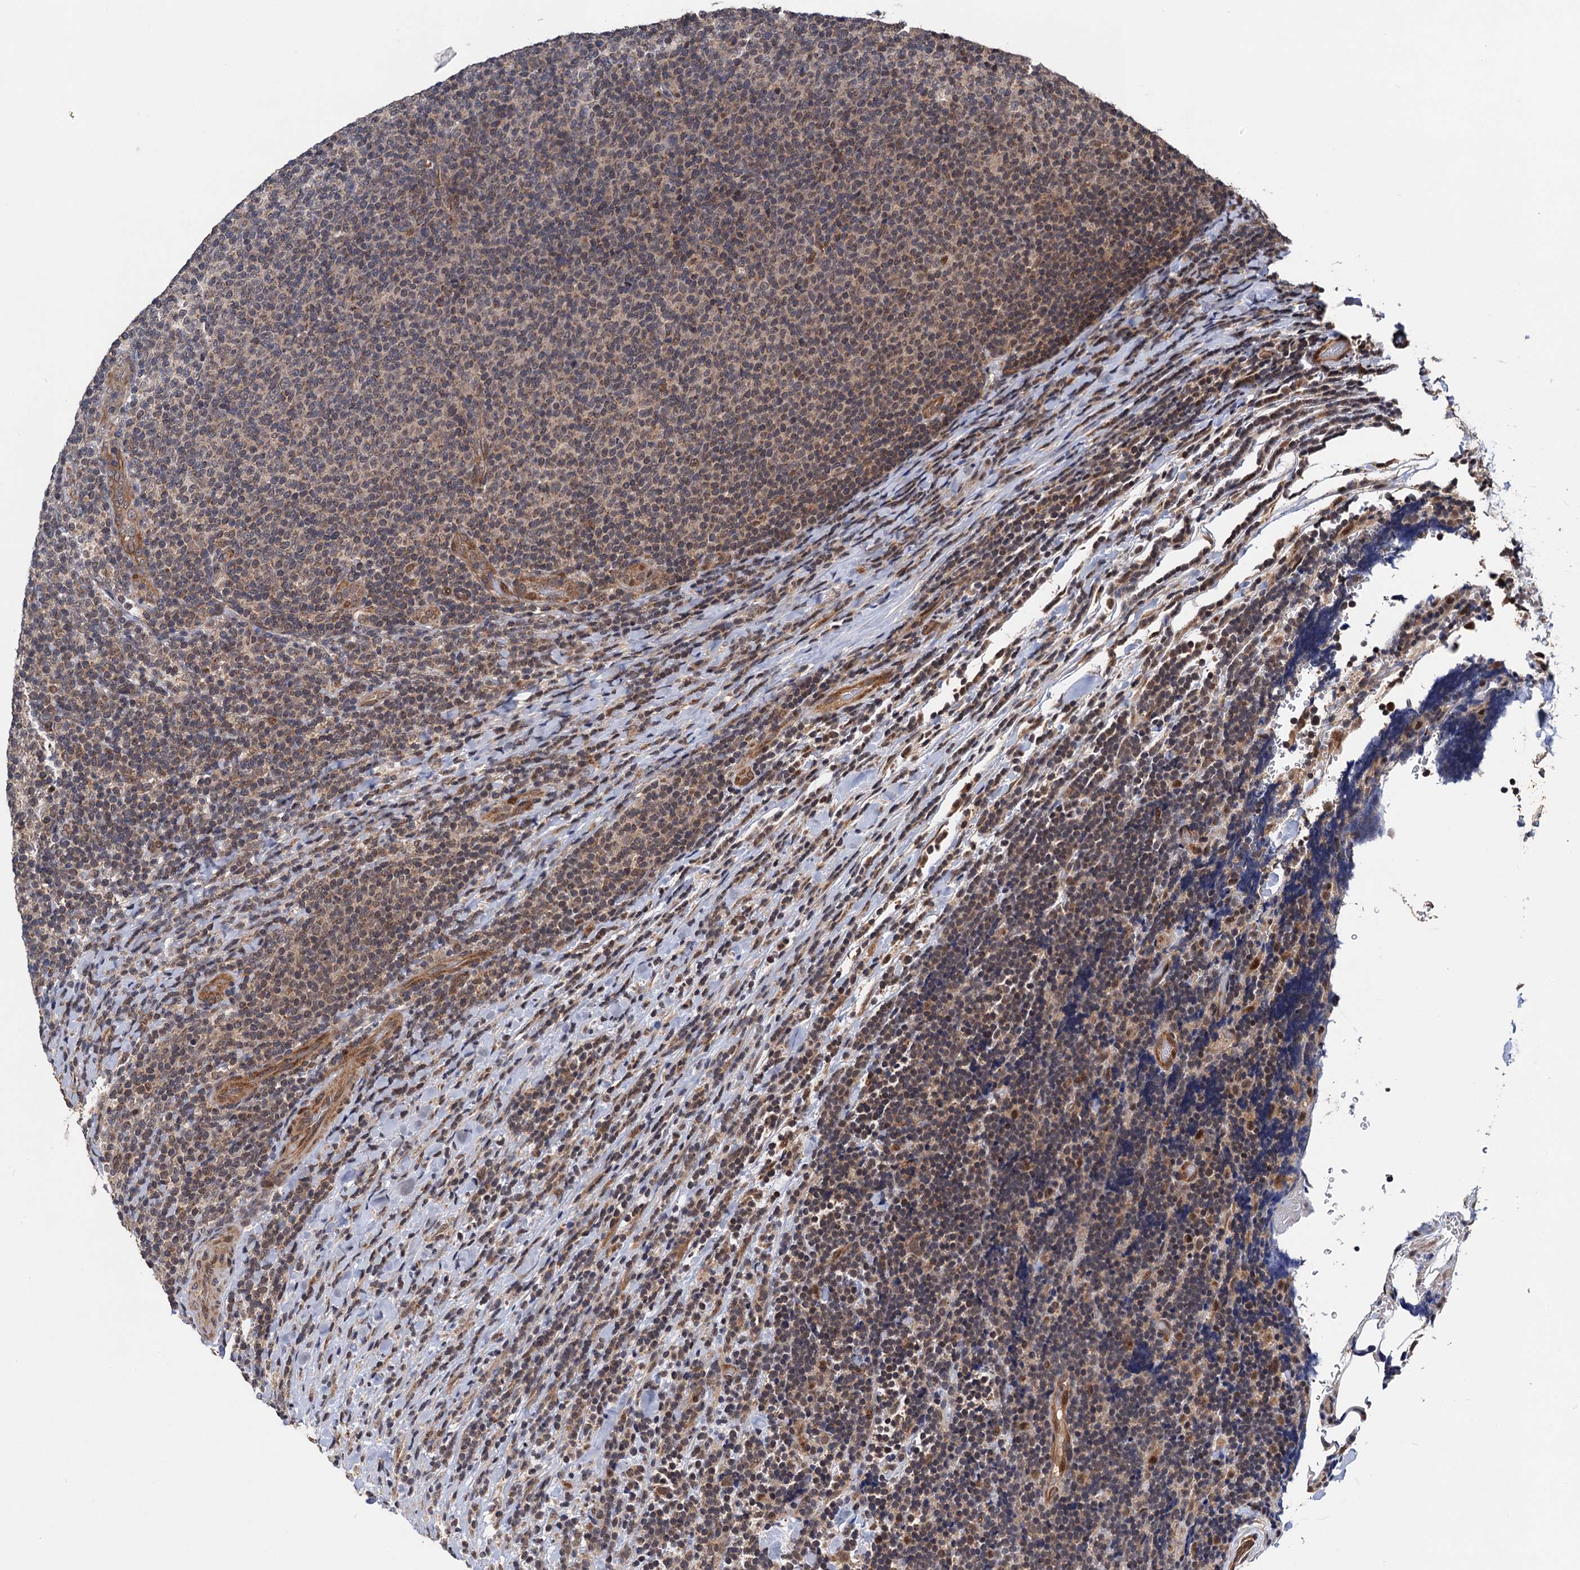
{"staining": {"intensity": "weak", "quantity": ">75%", "location": "cytoplasmic/membranous"}, "tissue": "lymphoma", "cell_type": "Tumor cells", "image_type": "cancer", "snomed": [{"axis": "morphology", "description": "Malignant lymphoma, non-Hodgkin's type, Low grade"}, {"axis": "topography", "description": "Lymph node"}], "caption": "Human malignant lymphoma, non-Hodgkin's type (low-grade) stained with a brown dye demonstrates weak cytoplasmic/membranous positive expression in approximately >75% of tumor cells.", "gene": "NAA16", "patient": {"sex": "male", "age": 66}}